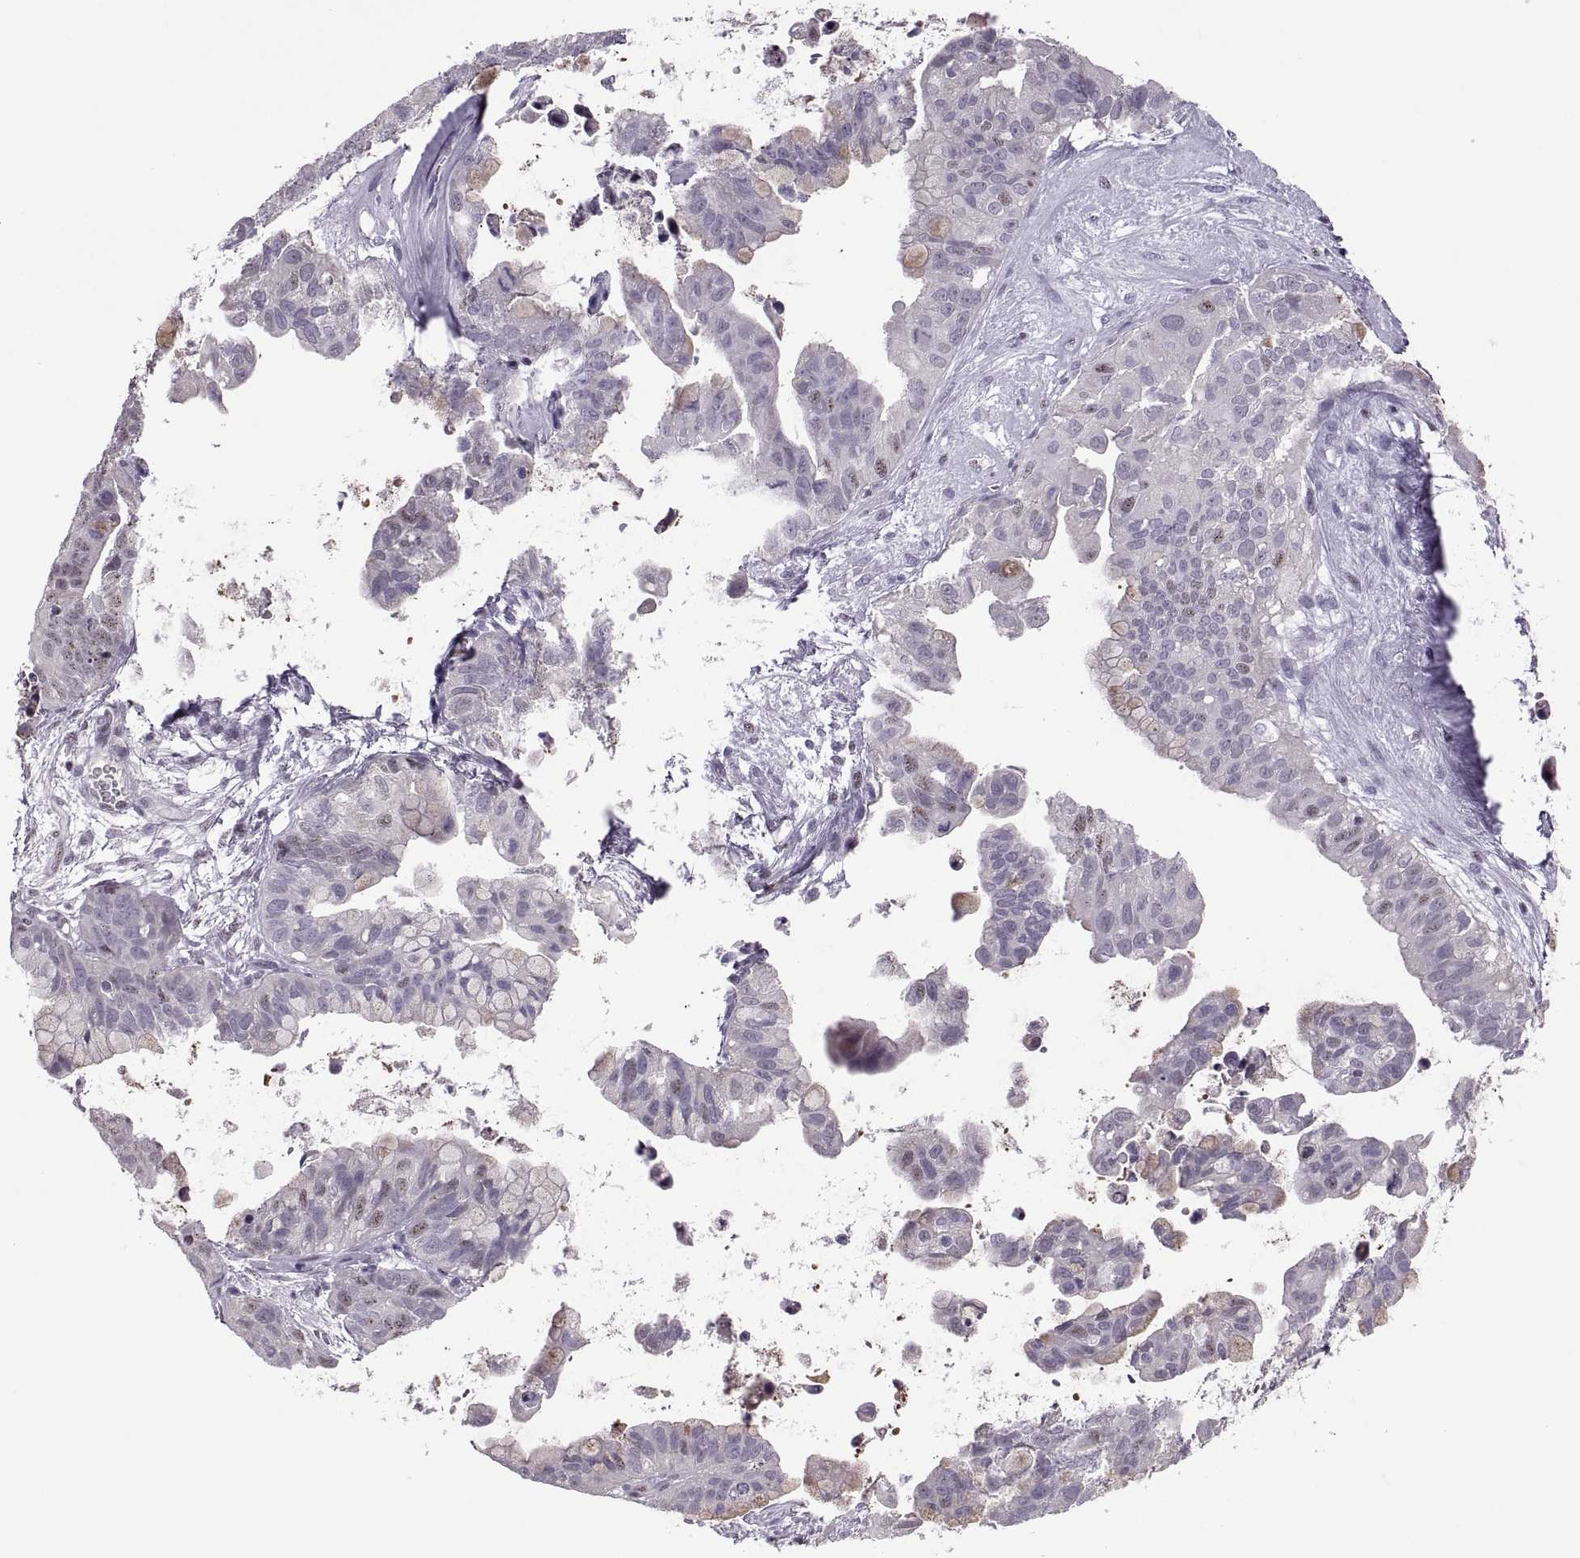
{"staining": {"intensity": "negative", "quantity": "none", "location": "none"}, "tissue": "ovarian cancer", "cell_type": "Tumor cells", "image_type": "cancer", "snomed": [{"axis": "morphology", "description": "Cystadenocarcinoma, mucinous, NOS"}, {"axis": "topography", "description": "Ovary"}], "caption": "Human ovarian cancer (mucinous cystadenocarcinoma) stained for a protein using immunohistochemistry demonstrates no staining in tumor cells.", "gene": "MAGEA4", "patient": {"sex": "female", "age": 76}}